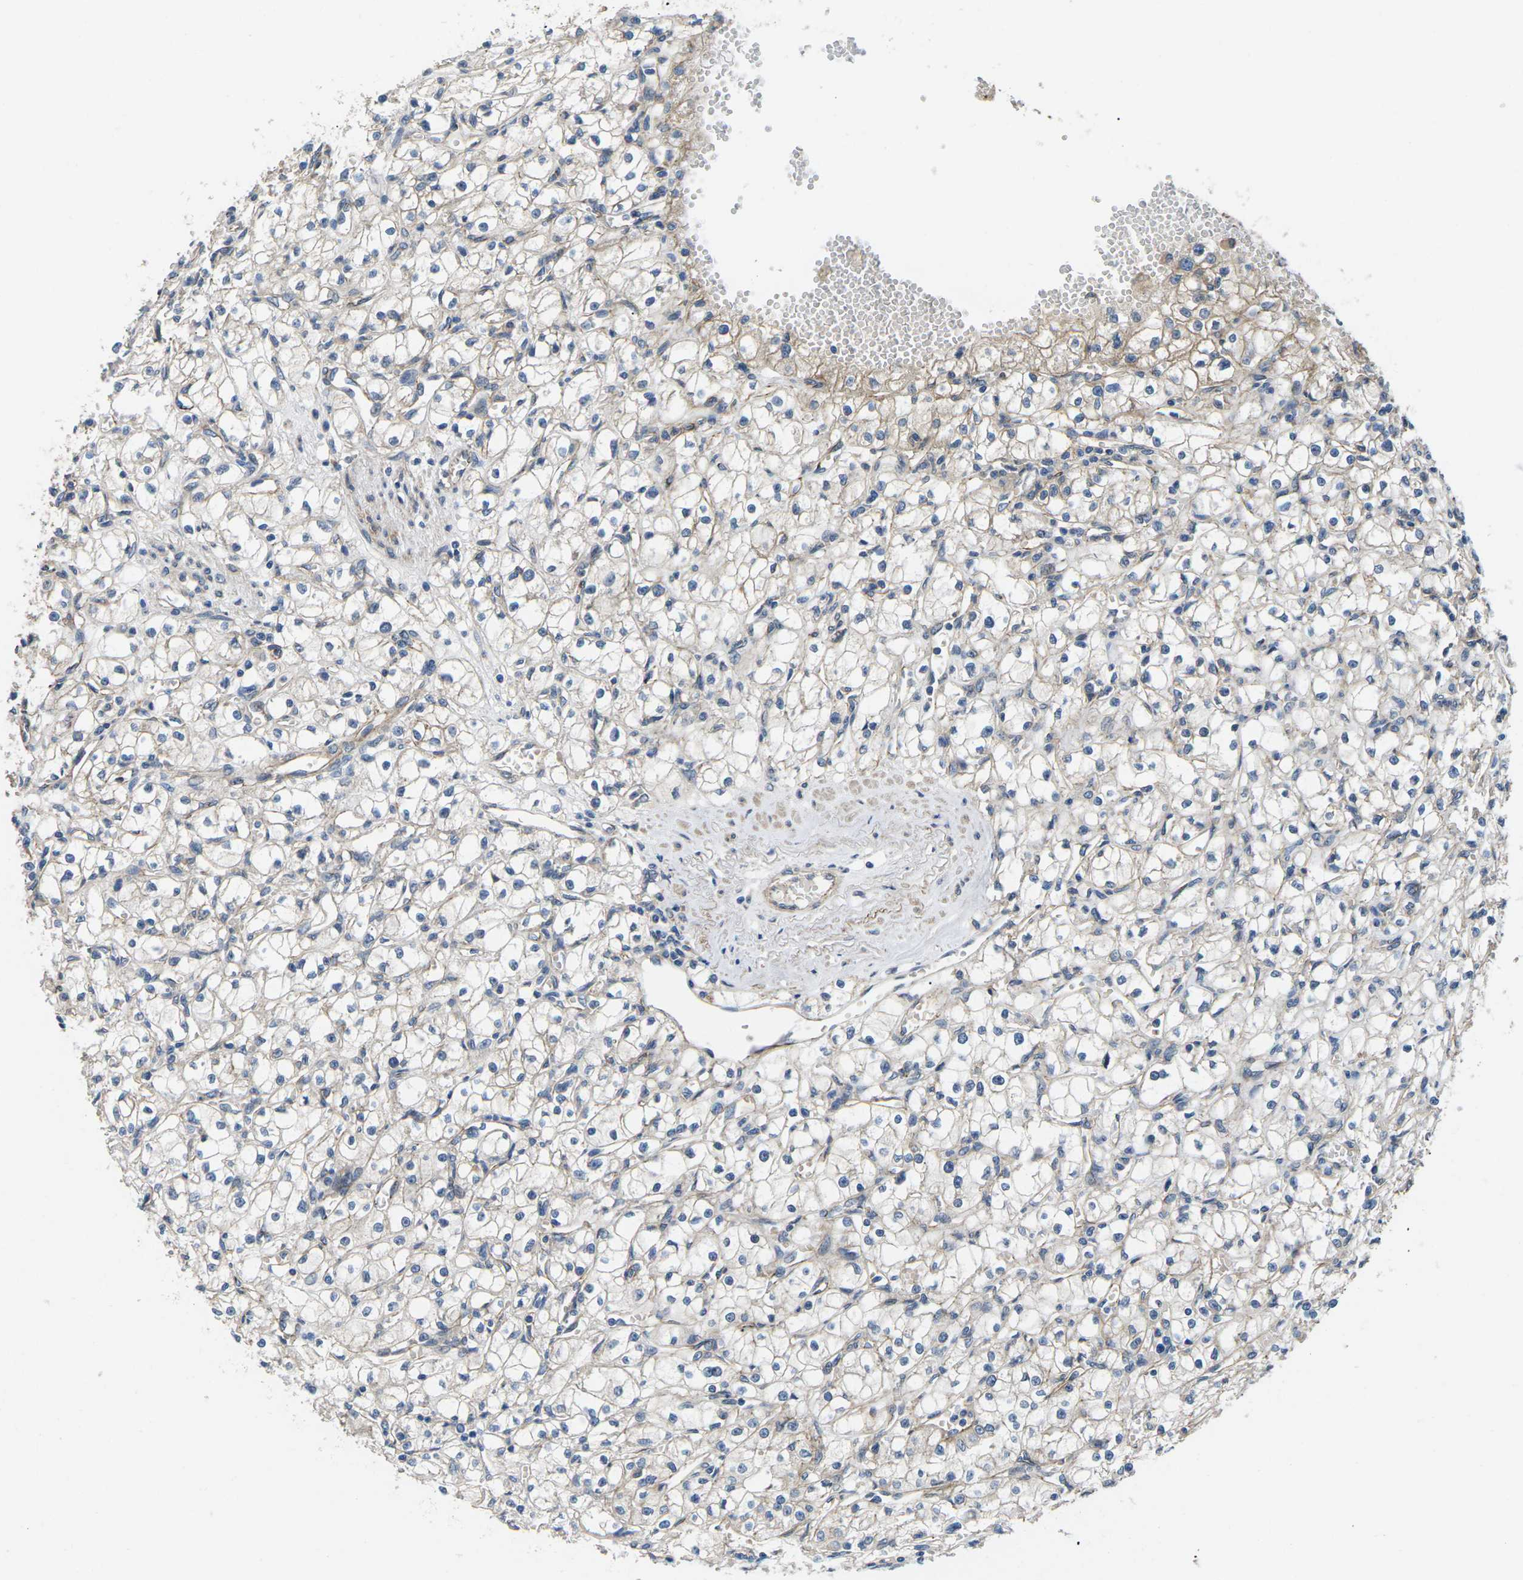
{"staining": {"intensity": "weak", "quantity": ">75%", "location": "cytoplasmic/membranous"}, "tissue": "renal cancer", "cell_type": "Tumor cells", "image_type": "cancer", "snomed": [{"axis": "morphology", "description": "Adenocarcinoma, NOS"}, {"axis": "topography", "description": "Kidney"}], "caption": "Protein staining of adenocarcinoma (renal) tissue displays weak cytoplasmic/membranous expression in approximately >75% of tumor cells.", "gene": "CTNND1", "patient": {"sex": "male", "age": 56}}